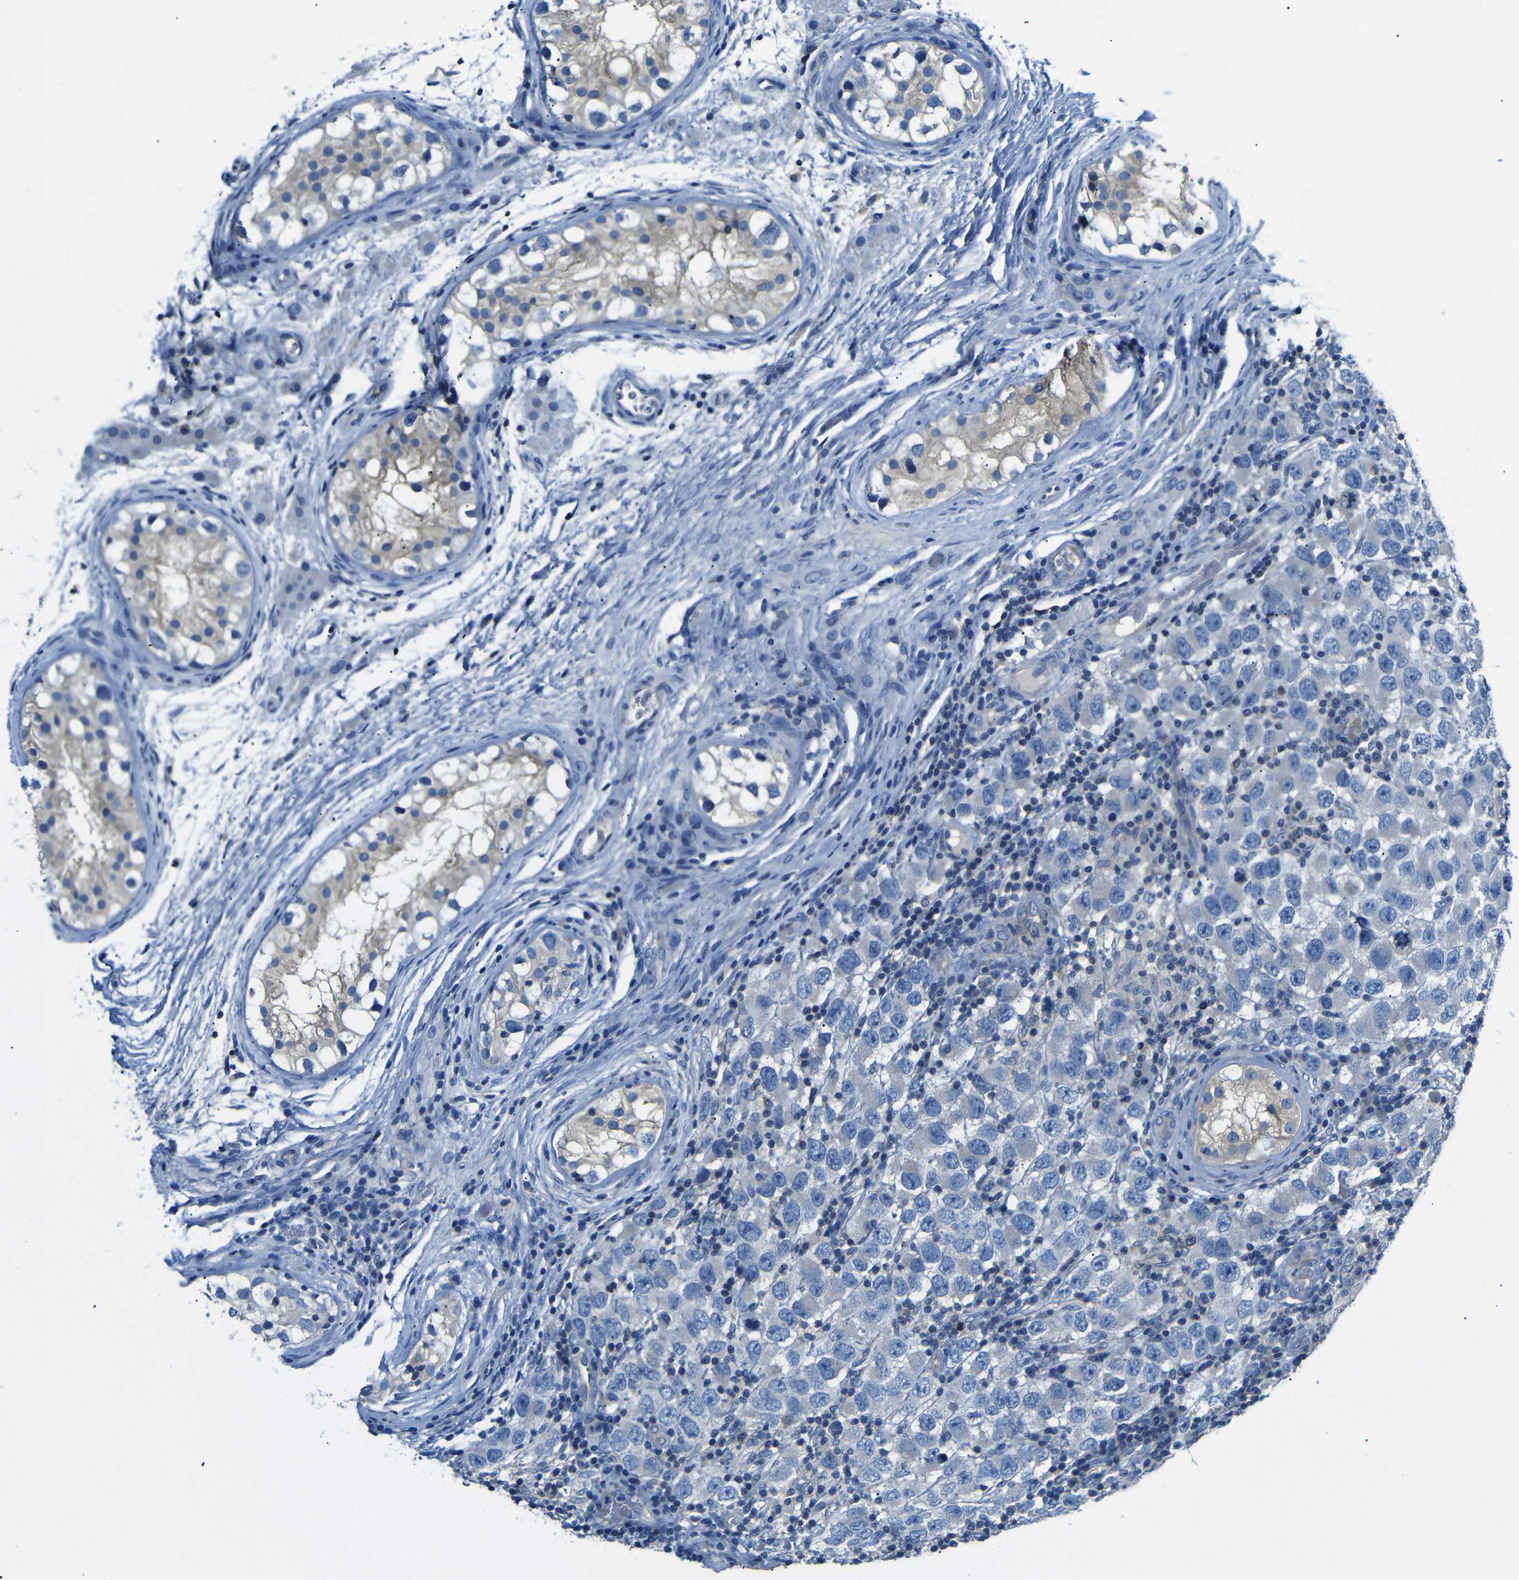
{"staining": {"intensity": "negative", "quantity": "none", "location": "none"}, "tissue": "testis cancer", "cell_type": "Tumor cells", "image_type": "cancer", "snomed": [{"axis": "morphology", "description": "Carcinoma, Embryonal, NOS"}, {"axis": "topography", "description": "Testis"}], "caption": "This histopathology image is of testis cancer (embryonal carcinoma) stained with immunohistochemistry (IHC) to label a protein in brown with the nuclei are counter-stained blue. There is no expression in tumor cells.", "gene": "DCP1A", "patient": {"sex": "male", "age": 21}}